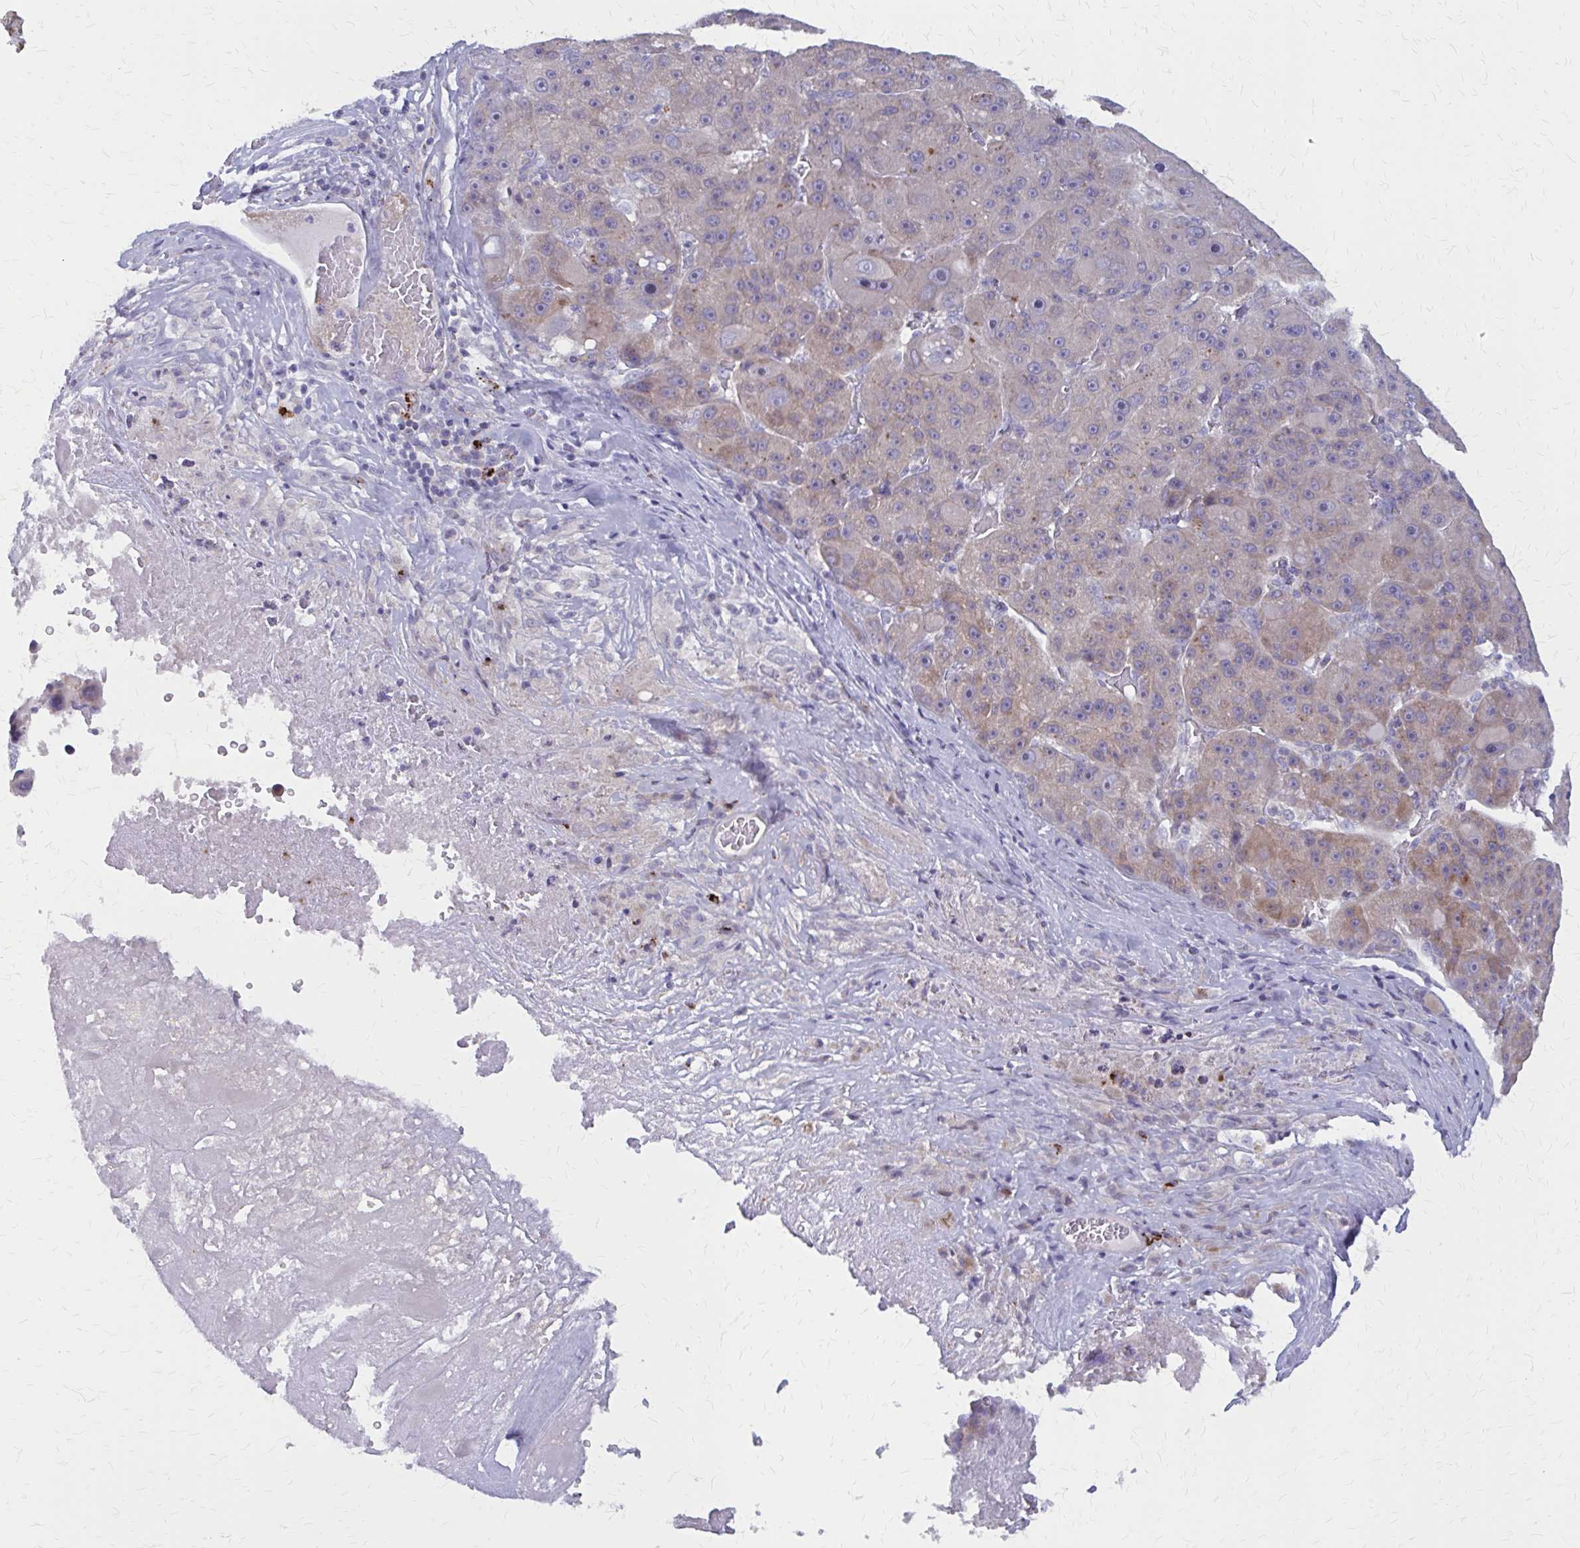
{"staining": {"intensity": "weak", "quantity": "25%-75%", "location": "cytoplasmic/membranous"}, "tissue": "liver cancer", "cell_type": "Tumor cells", "image_type": "cancer", "snomed": [{"axis": "morphology", "description": "Carcinoma, Hepatocellular, NOS"}, {"axis": "topography", "description": "Liver"}], "caption": "Tumor cells reveal weak cytoplasmic/membranous staining in about 25%-75% of cells in liver cancer (hepatocellular carcinoma).", "gene": "GLYATL2", "patient": {"sex": "male", "age": 76}}